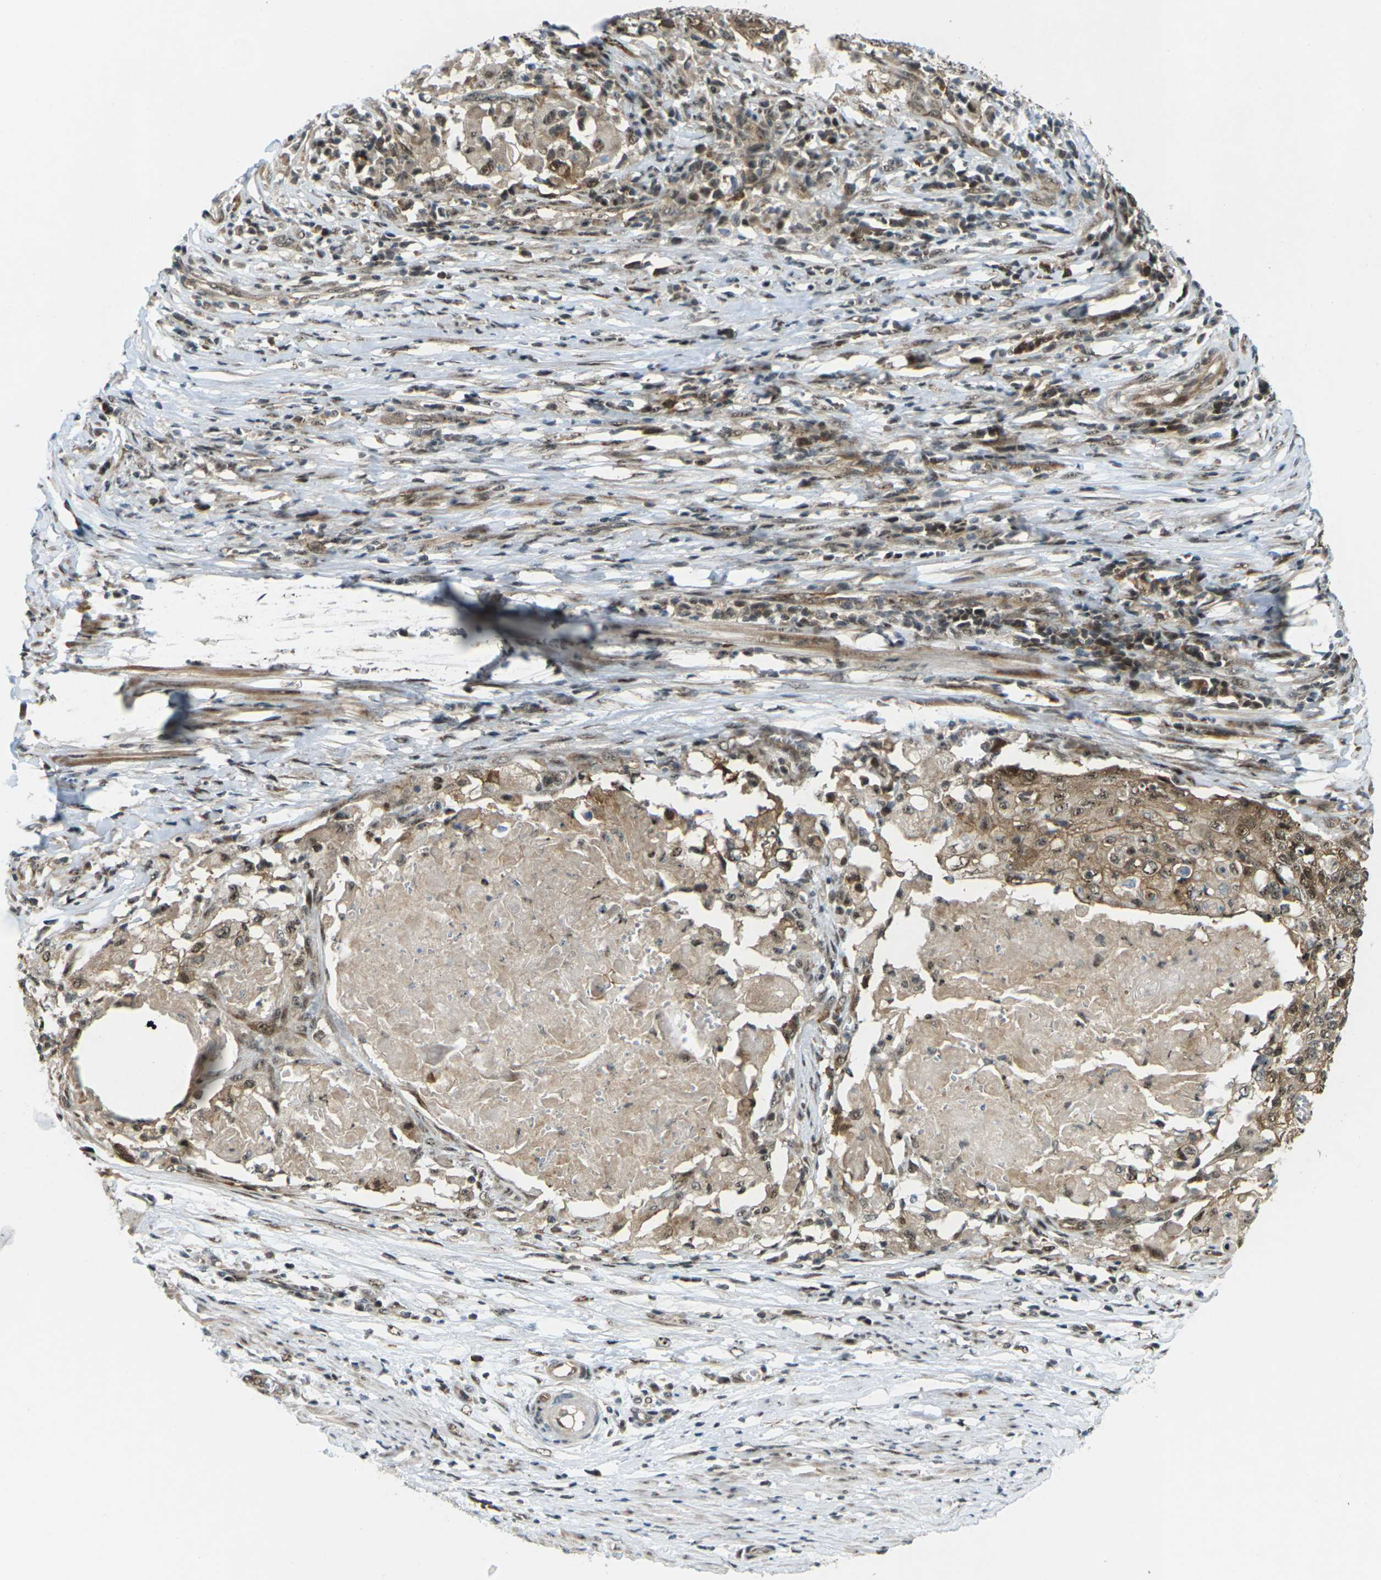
{"staining": {"intensity": "moderate", "quantity": ">75%", "location": "cytoplasmic/membranous,nuclear"}, "tissue": "cervical cancer", "cell_type": "Tumor cells", "image_type": "cancer", "snomed": [{"axis": "morphology", "description": "Squamous cell carcinoma, NOS"}, {"axis": "topography", "description": "Cervix"}], "caption": "Protein staining demonstrates moderate cytoplasmic/membranous and nuclear positivity in approximately >75% of tumor cells in cervical cancer.", "gene": "UBE2S", "patient": {"sex": "female", "age": 39}}